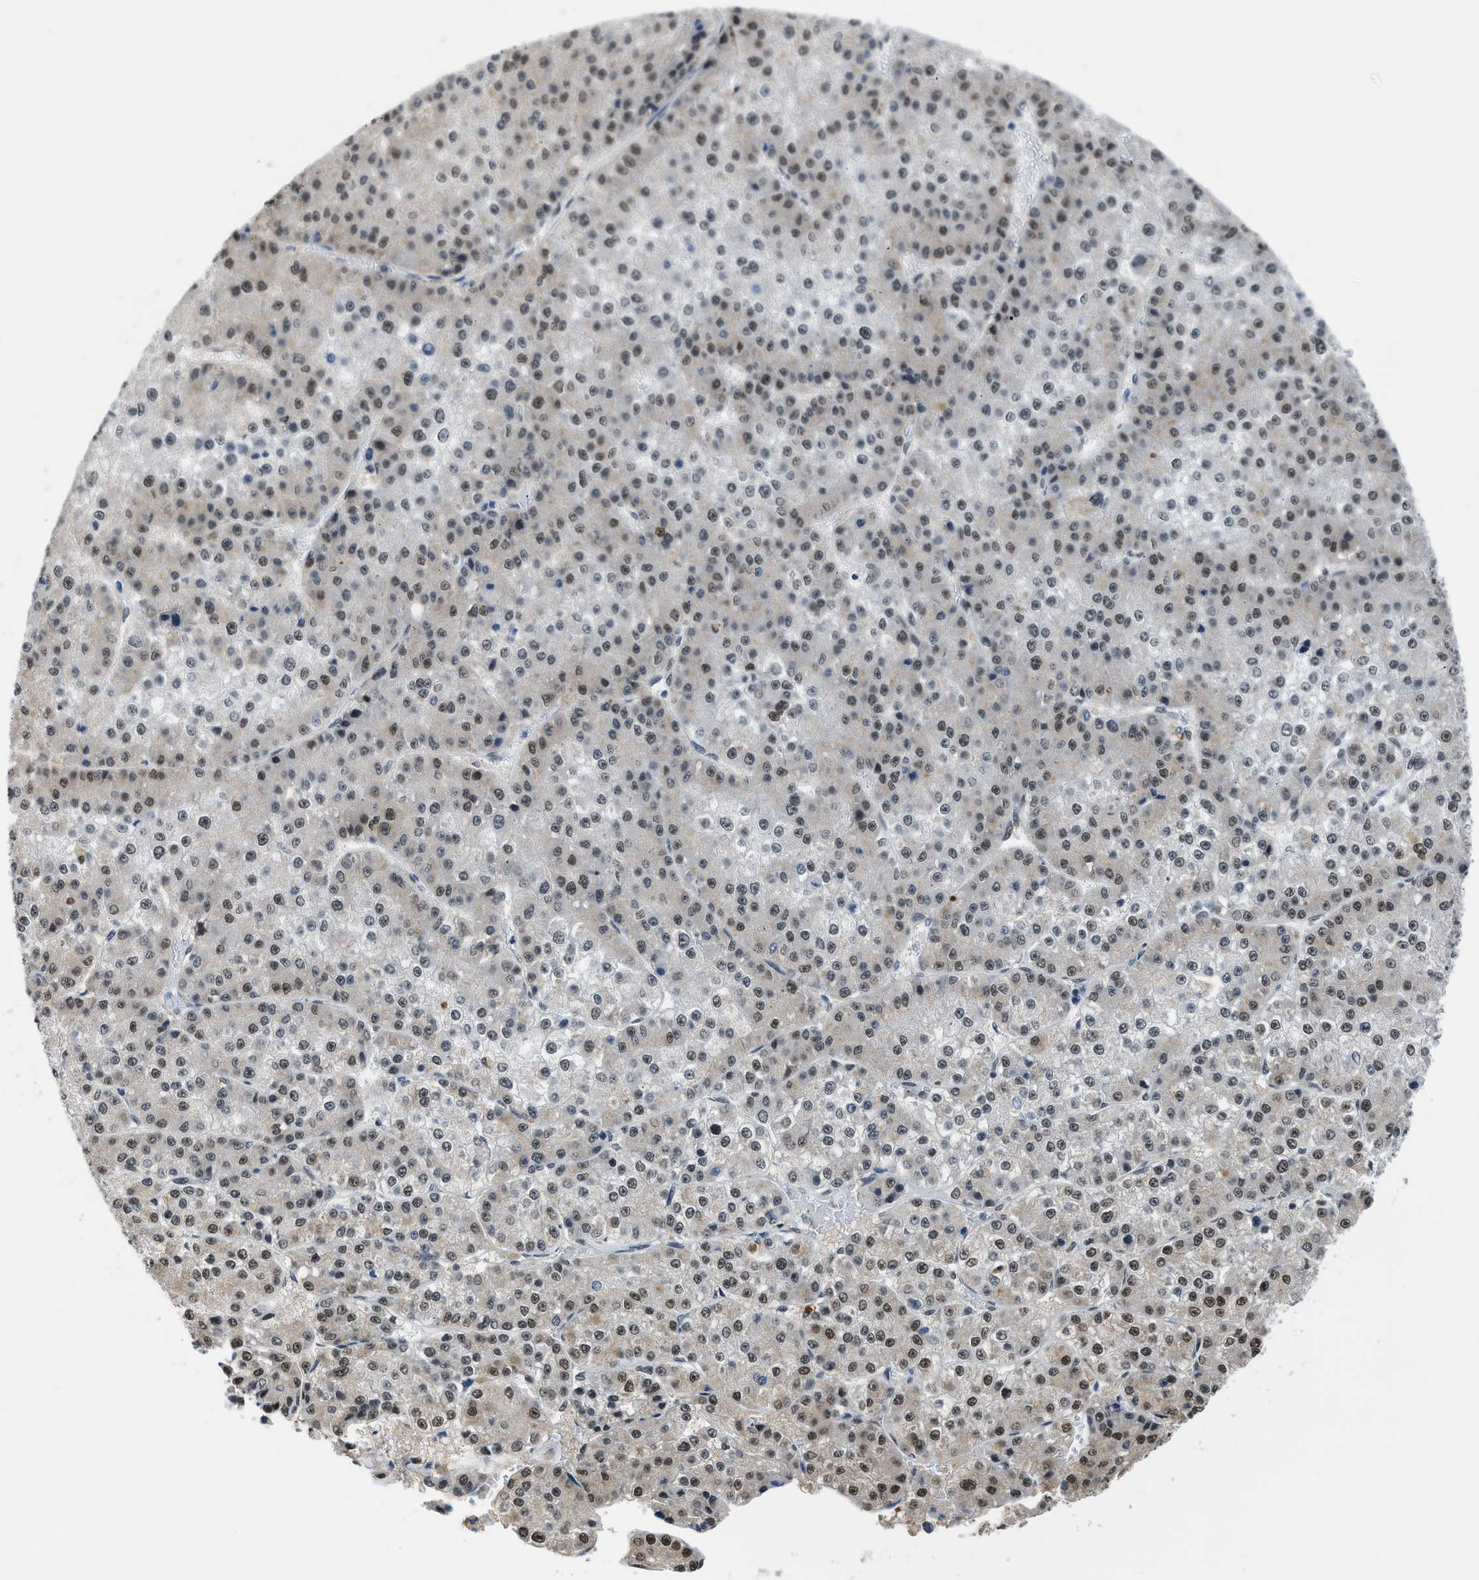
{"staining": {"intensity": "negative", "quantity": "none", "location": "none"}, "tissue": "liver cancer", "cell_type": "Tumor cells", "image_type": "cancer", "snomed": [{"axis": "morphology", "description": "Cholangiocarcinoma"}, {"axis": "topography", "description": "Liver"}], "caption": "High magnification brightfield microscopy of liver cholangiocarcinoma stained with DAB (3,3'-diaminobenzidine) (brown) and counterstained with hematoxylin (blue): tumor cells show no significant expression. (Stains: DAB (3,3'-diaminobenzidine) immunohistochemistry with hematoxylin counter stain, Microscopy: brightfield microscopy at high magnification).", "gene": "ALX1", "patient": {"sex": "female", "age": 79}}